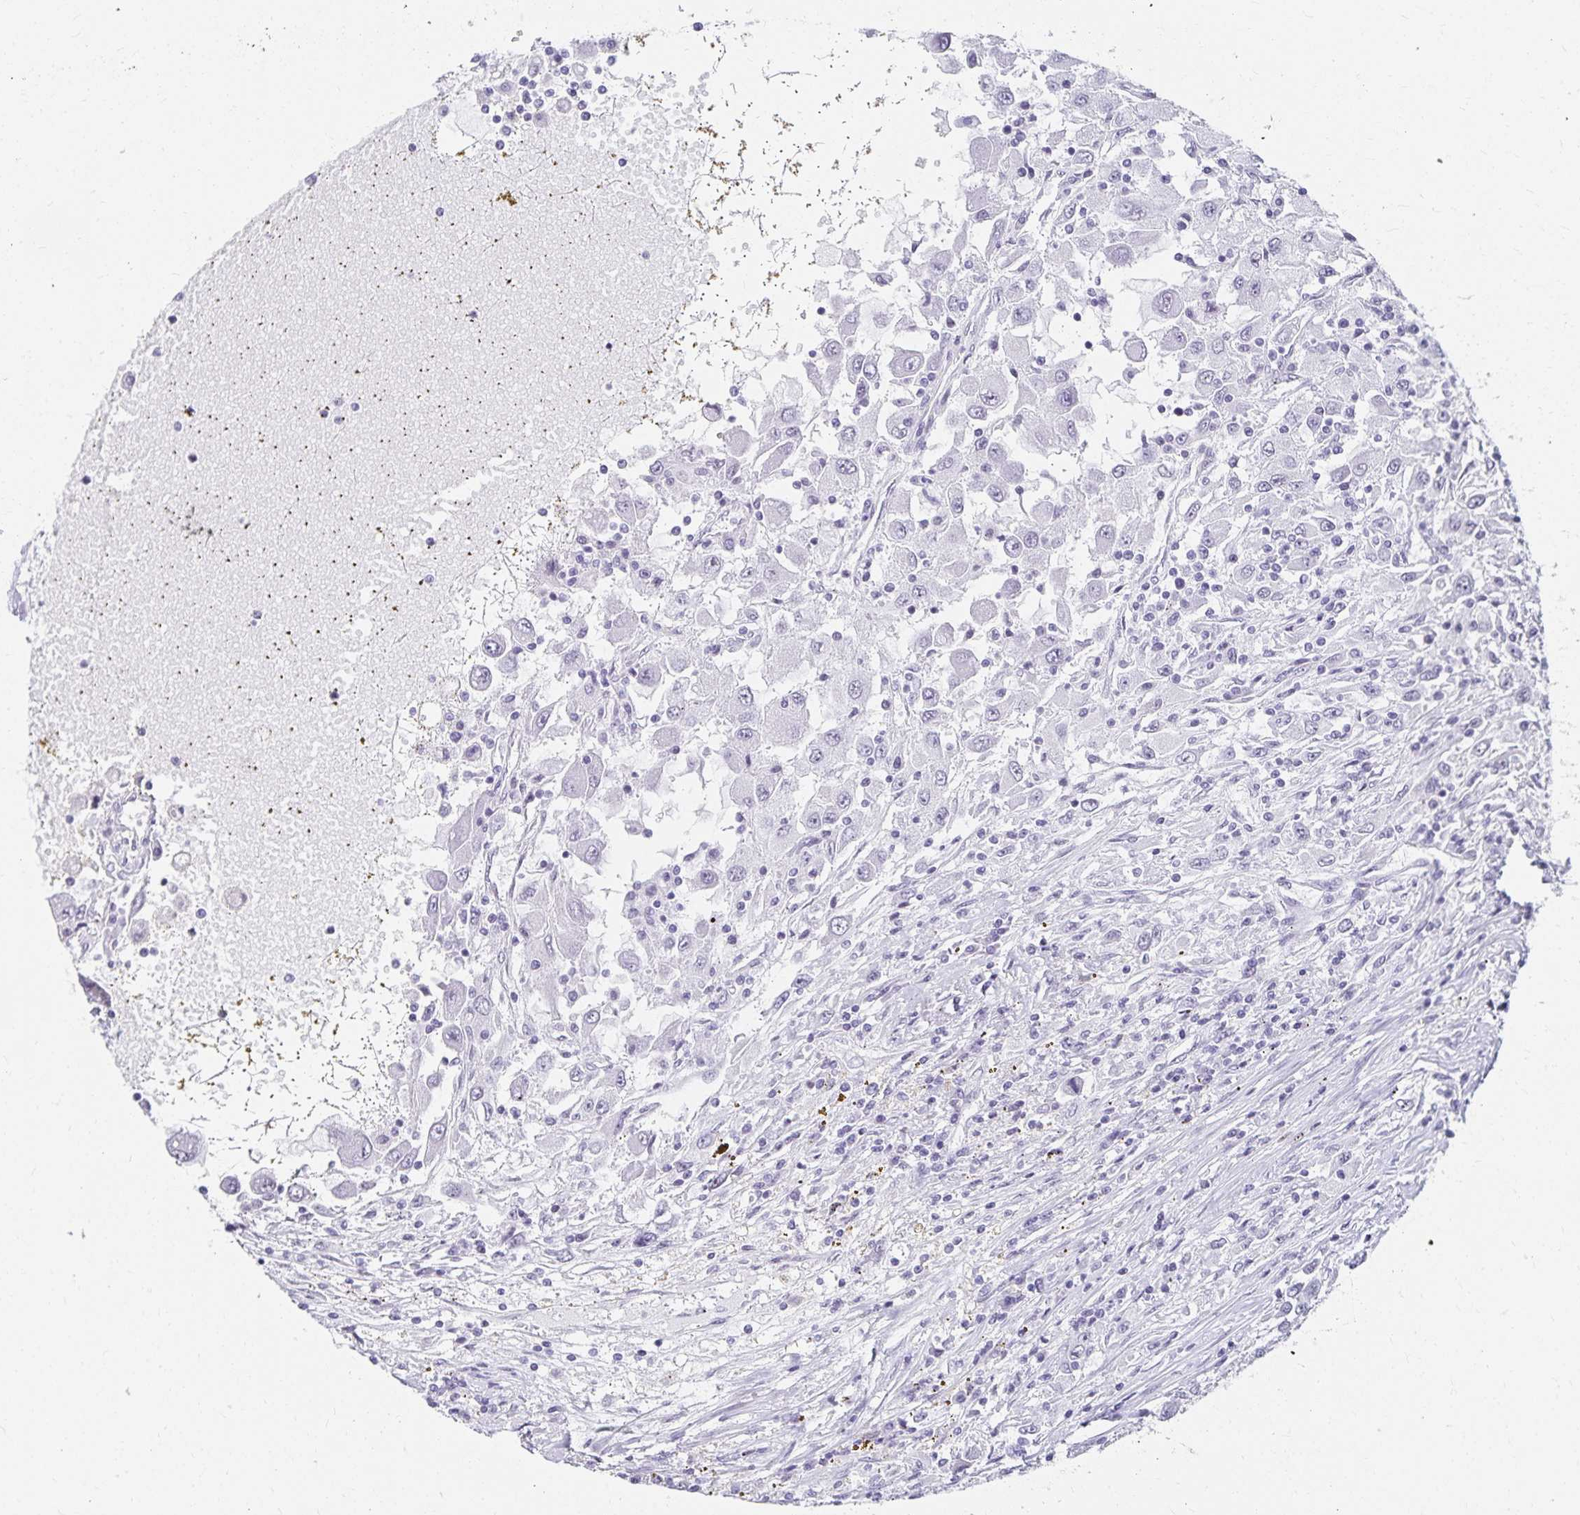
{"staining": {"intensity": "negative", "quantity": "none", "location": "none"}, "tissue": "renal cancer", "cell_type": "Tumor cells", "image_type": "cancer", "snomed": [{"axis": "morphology", "description": "Adenocarcinoma, NOS"}, {"axis": "topography", "description": "Kidney"}], "caption": "DAB immunohistochemical staining of human renal cancer exhibits no significant staining in tumor cells. (DAB (3,3'-diaminobenzidine) IHC, high magnification).", "gene": "C20orf85", "patient": {"sex": "female", "age": 67}}